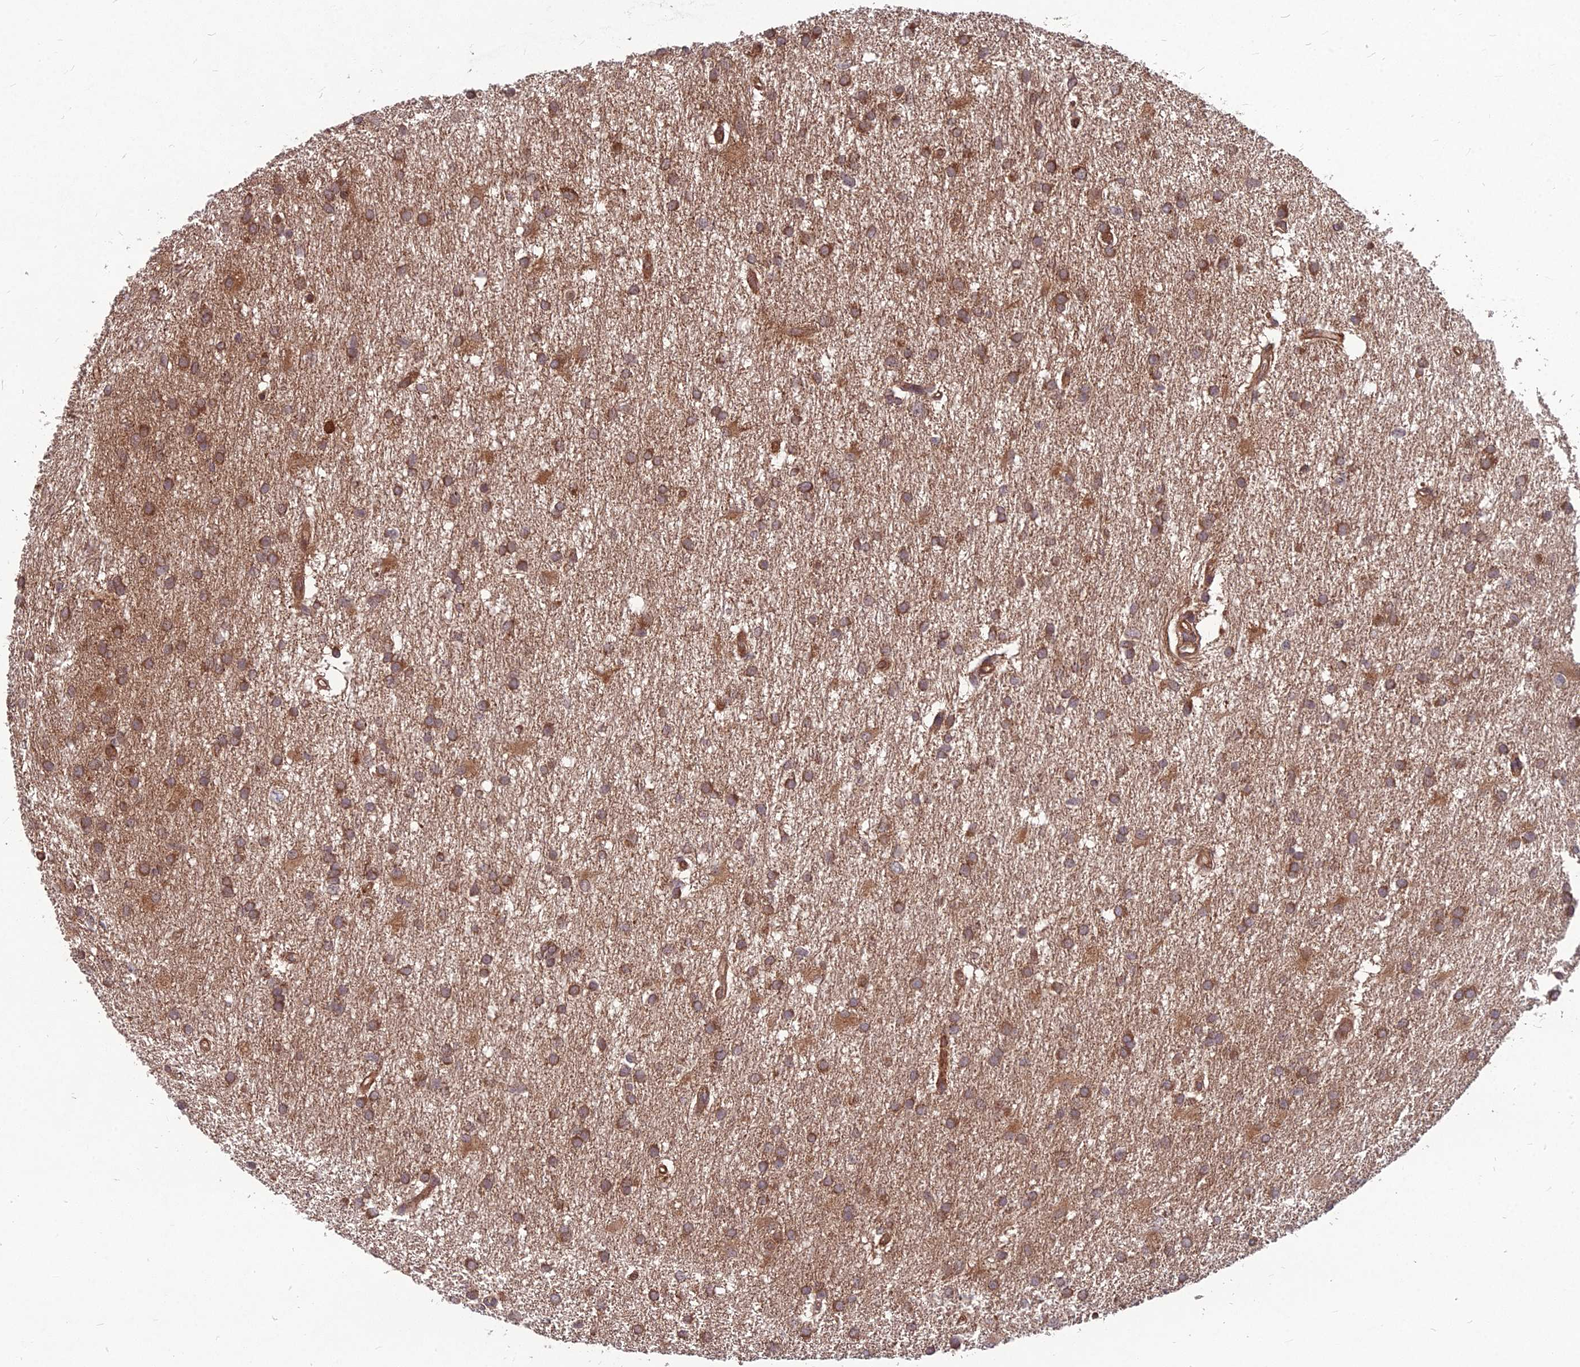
{"staining": {"intensity": "moderate", "quantity": ">75%", "location": "cytoplasmic/membranous"}, "tissue": "glioma", "cell_type": "Tumor cells", "image_type": "cancer", "snomed": [{"axis": "morphology", "description": "Glioma, malignant, High grade"}, {"axis": "topography", "description": "Brain"}], "caption": "Immunohistochemical staining of glioma displays medium levels of moderate cytoplasmic/membranous expression in about >75% of tumor cells.", "gene": "MFSD8", "patient": {"sex": "male", "age": 77}}